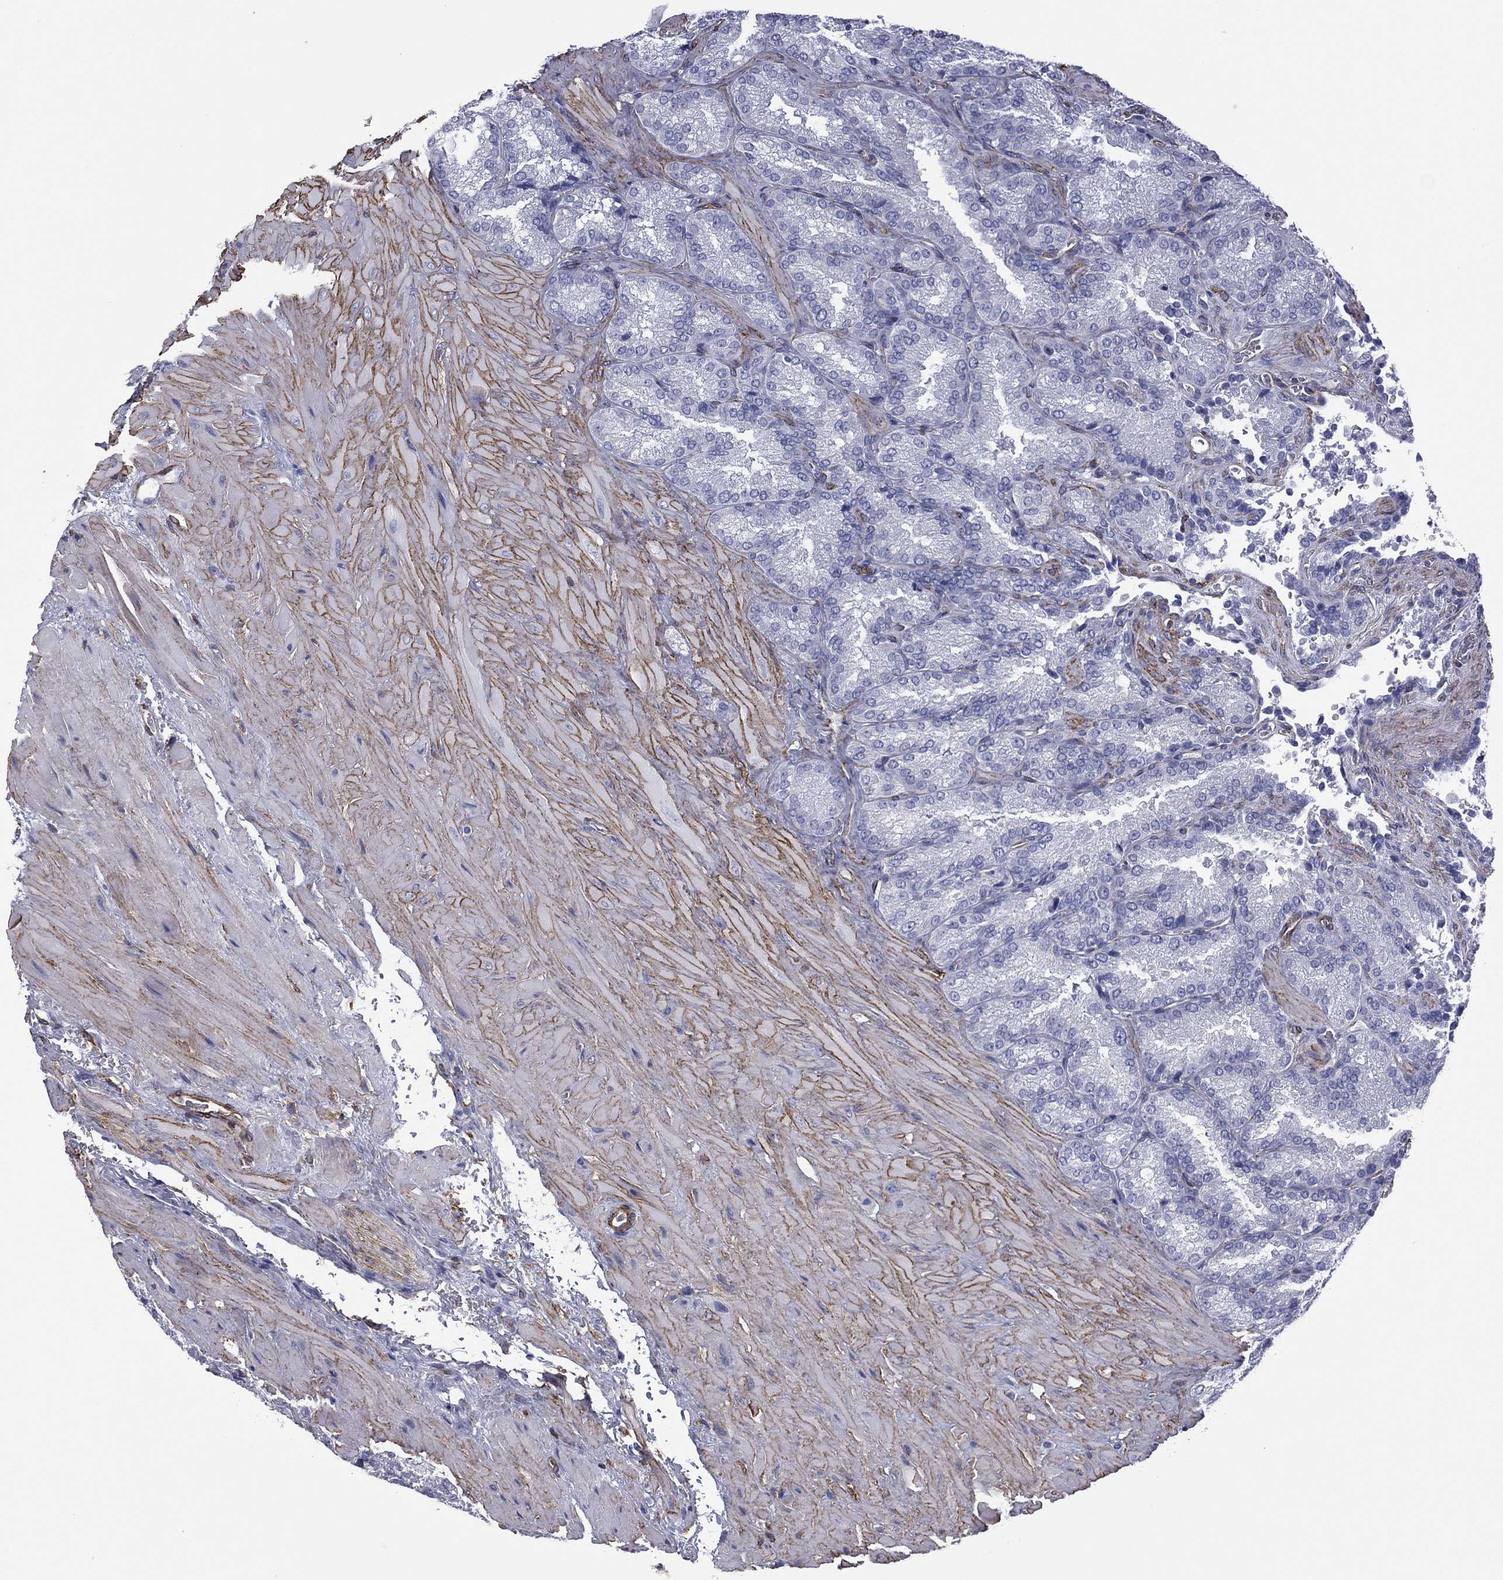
{"staining": {"intensity": "negative", "quantity": "none", "location": "none"}, "tissue": "seminal vesicle", "cell_type": "Glandular cells", "image_type": "normal", "snomed": [{"axis": "morphology", "description": "Normal tissue, NOS"}, {"axis": "topography", "description": "Seminal veicle"}], "caption": "DAB immunohistochemical staining of unremarkable seminal vesicle exhibits no significant staining in glandular cells.", "gene": "CAVIN3", "patient": {"sex": "male", "age": 37}}